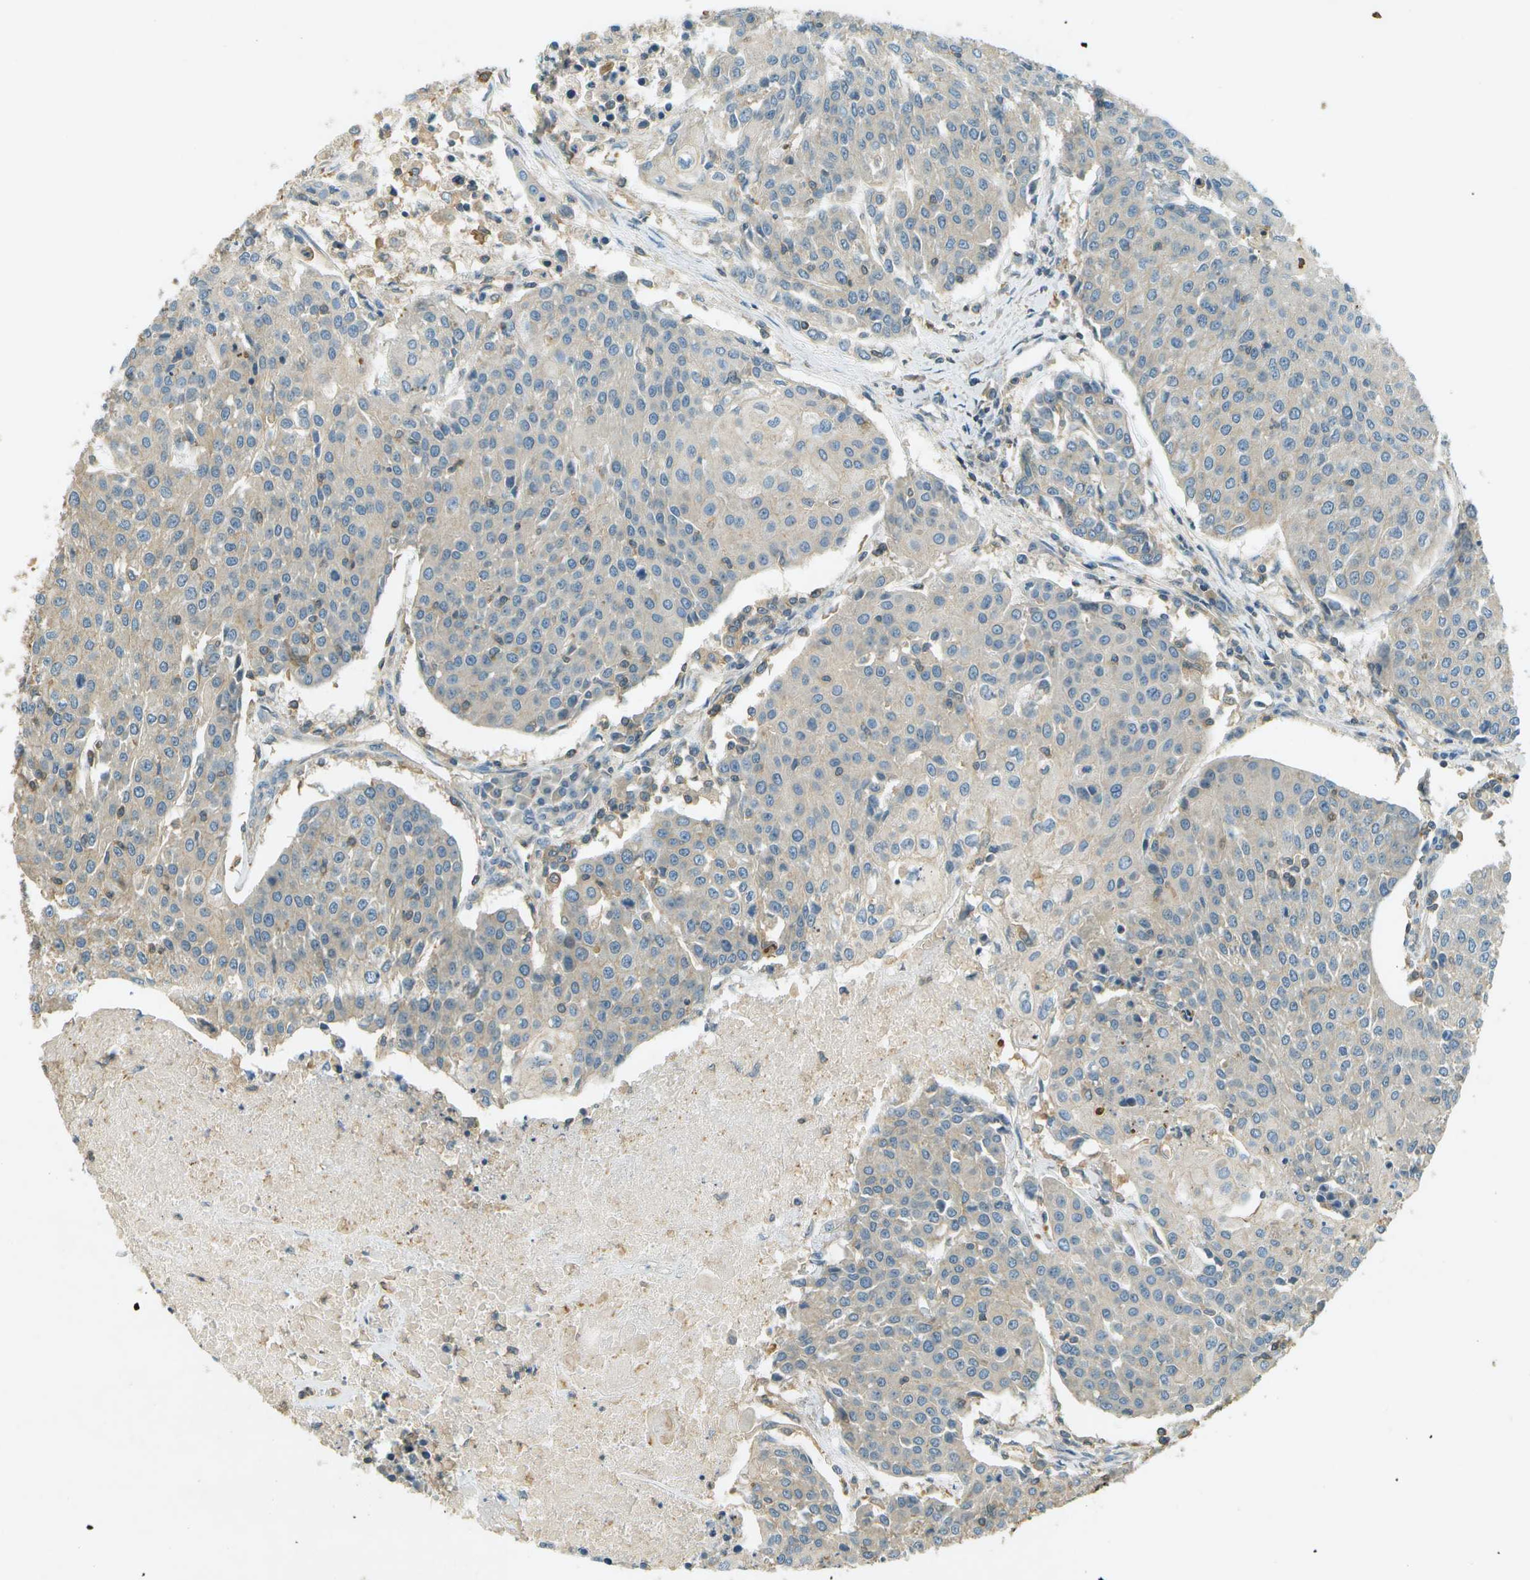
{"staining": {"intensity": "negative", "quantity": "none", "location": "none"}, "tissue": "urothelial cancer", "cell_type": "Tumor cells", "image_type": "cancer", "snomed": [{"axis": "morphology", "description": "Urothelial carcinoma, High grade"}, {"axis": "topography", "description": "Urinary bladder"}], "caption": "Urothelial cancer was stained to show a protein in brown. There is no significant positivity in tumor cells.", "gene": "NUDT4", "patient": {"sex": "female", "age": 85}}